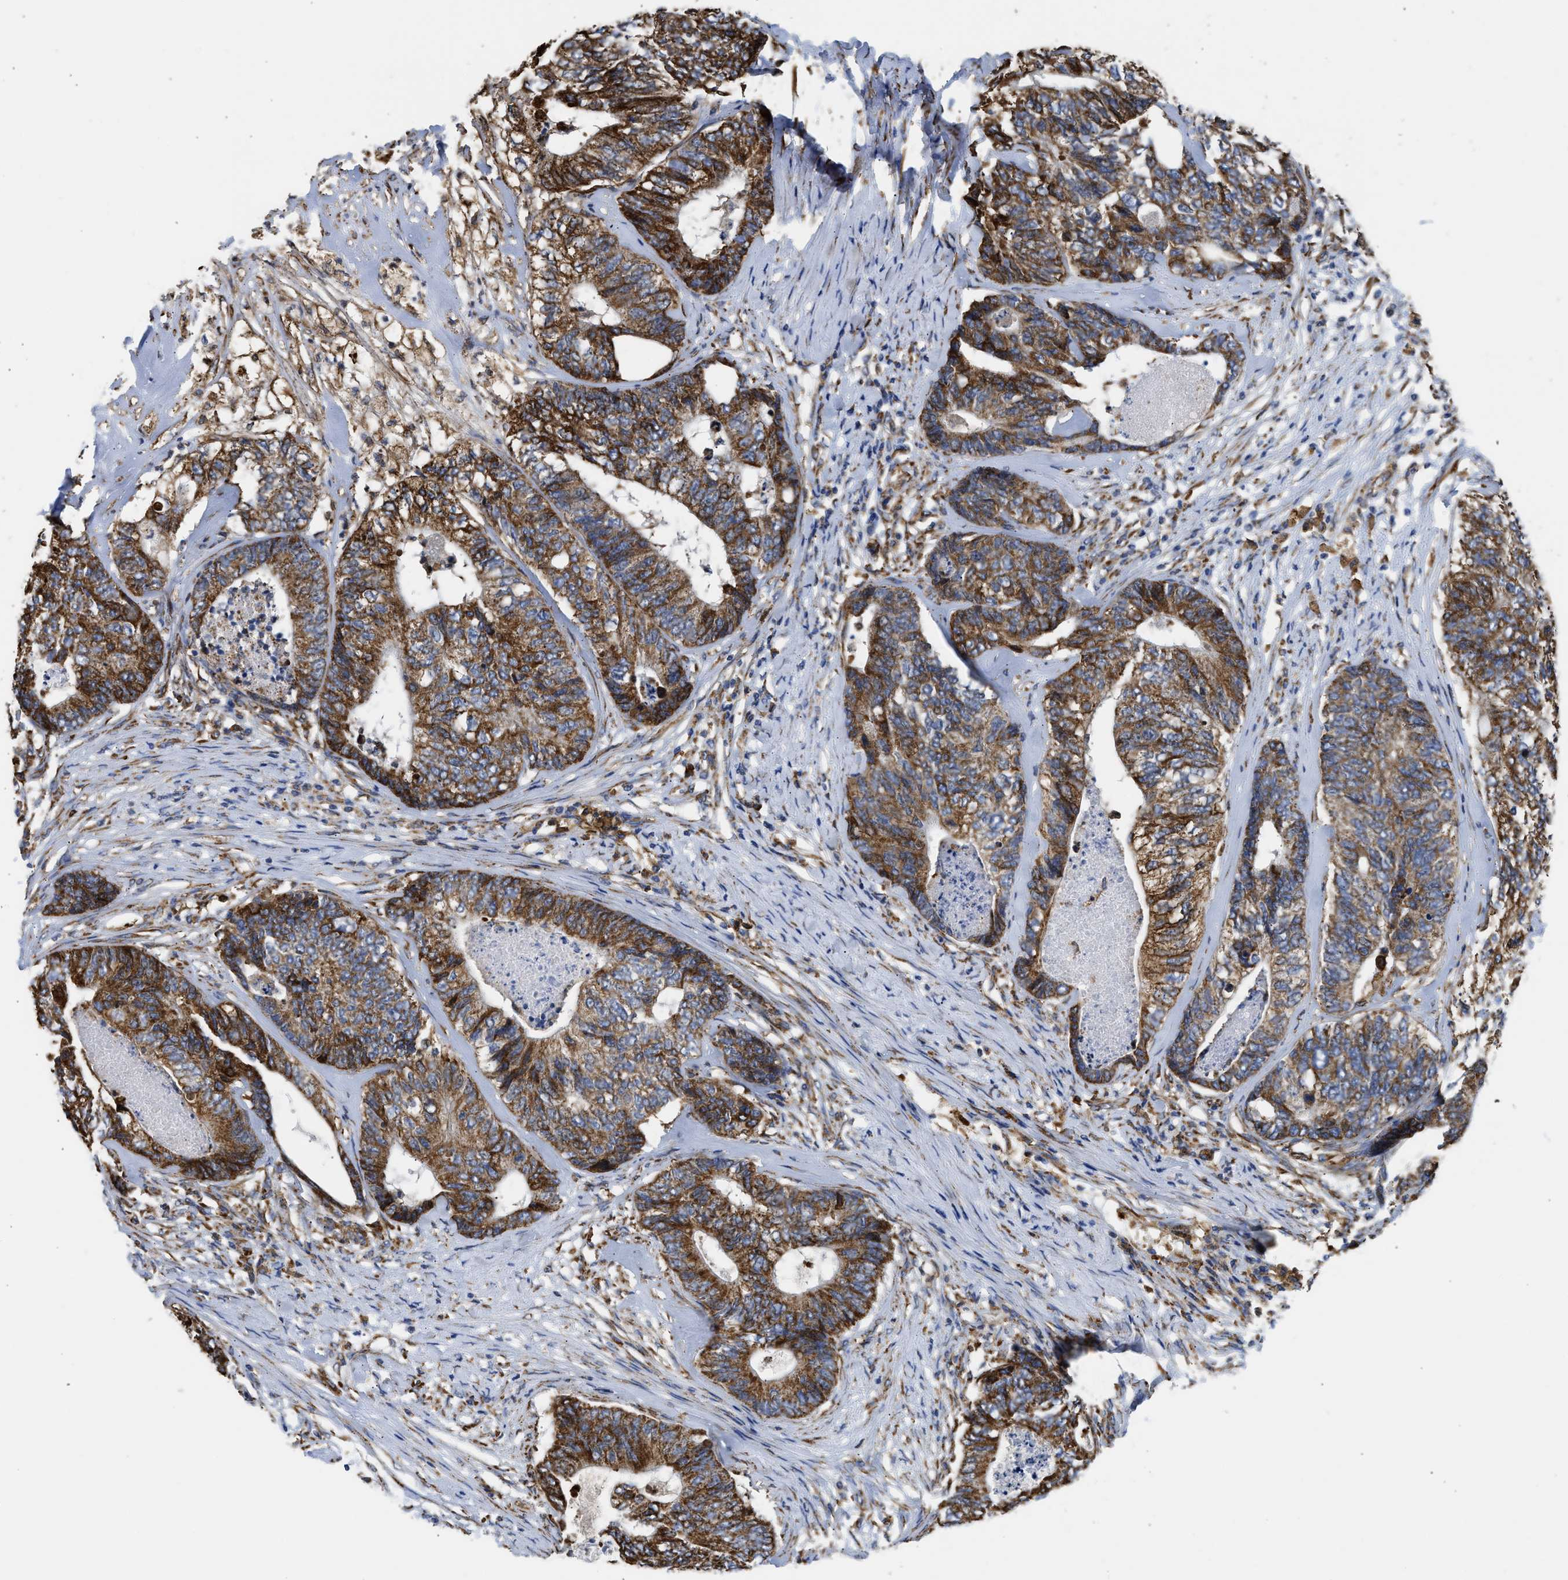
{"staining": {"intensity": "moderate", "quantity": ">75%", "location": "cytoplasmic/membranous"}, "tissue": "colorectal cancer", "cell_type": "Tumor cells", "image_type": "cancer", "snomed": [{"axis": "morphology", "description": "Adenocarcinoma, NOS"}, {"axis": "topography", "description": "Colon"}], "caption": "The photomicrograph shows staining of colorectal cancer, revealing moderate cytoplasmic/membranous protein expression (brown color) within tumor cells. (DAB = brown stain, brightfield microscopy at high magnification).", "gene": "CYCS", "patient": {"sex": "female", "age": 67}}